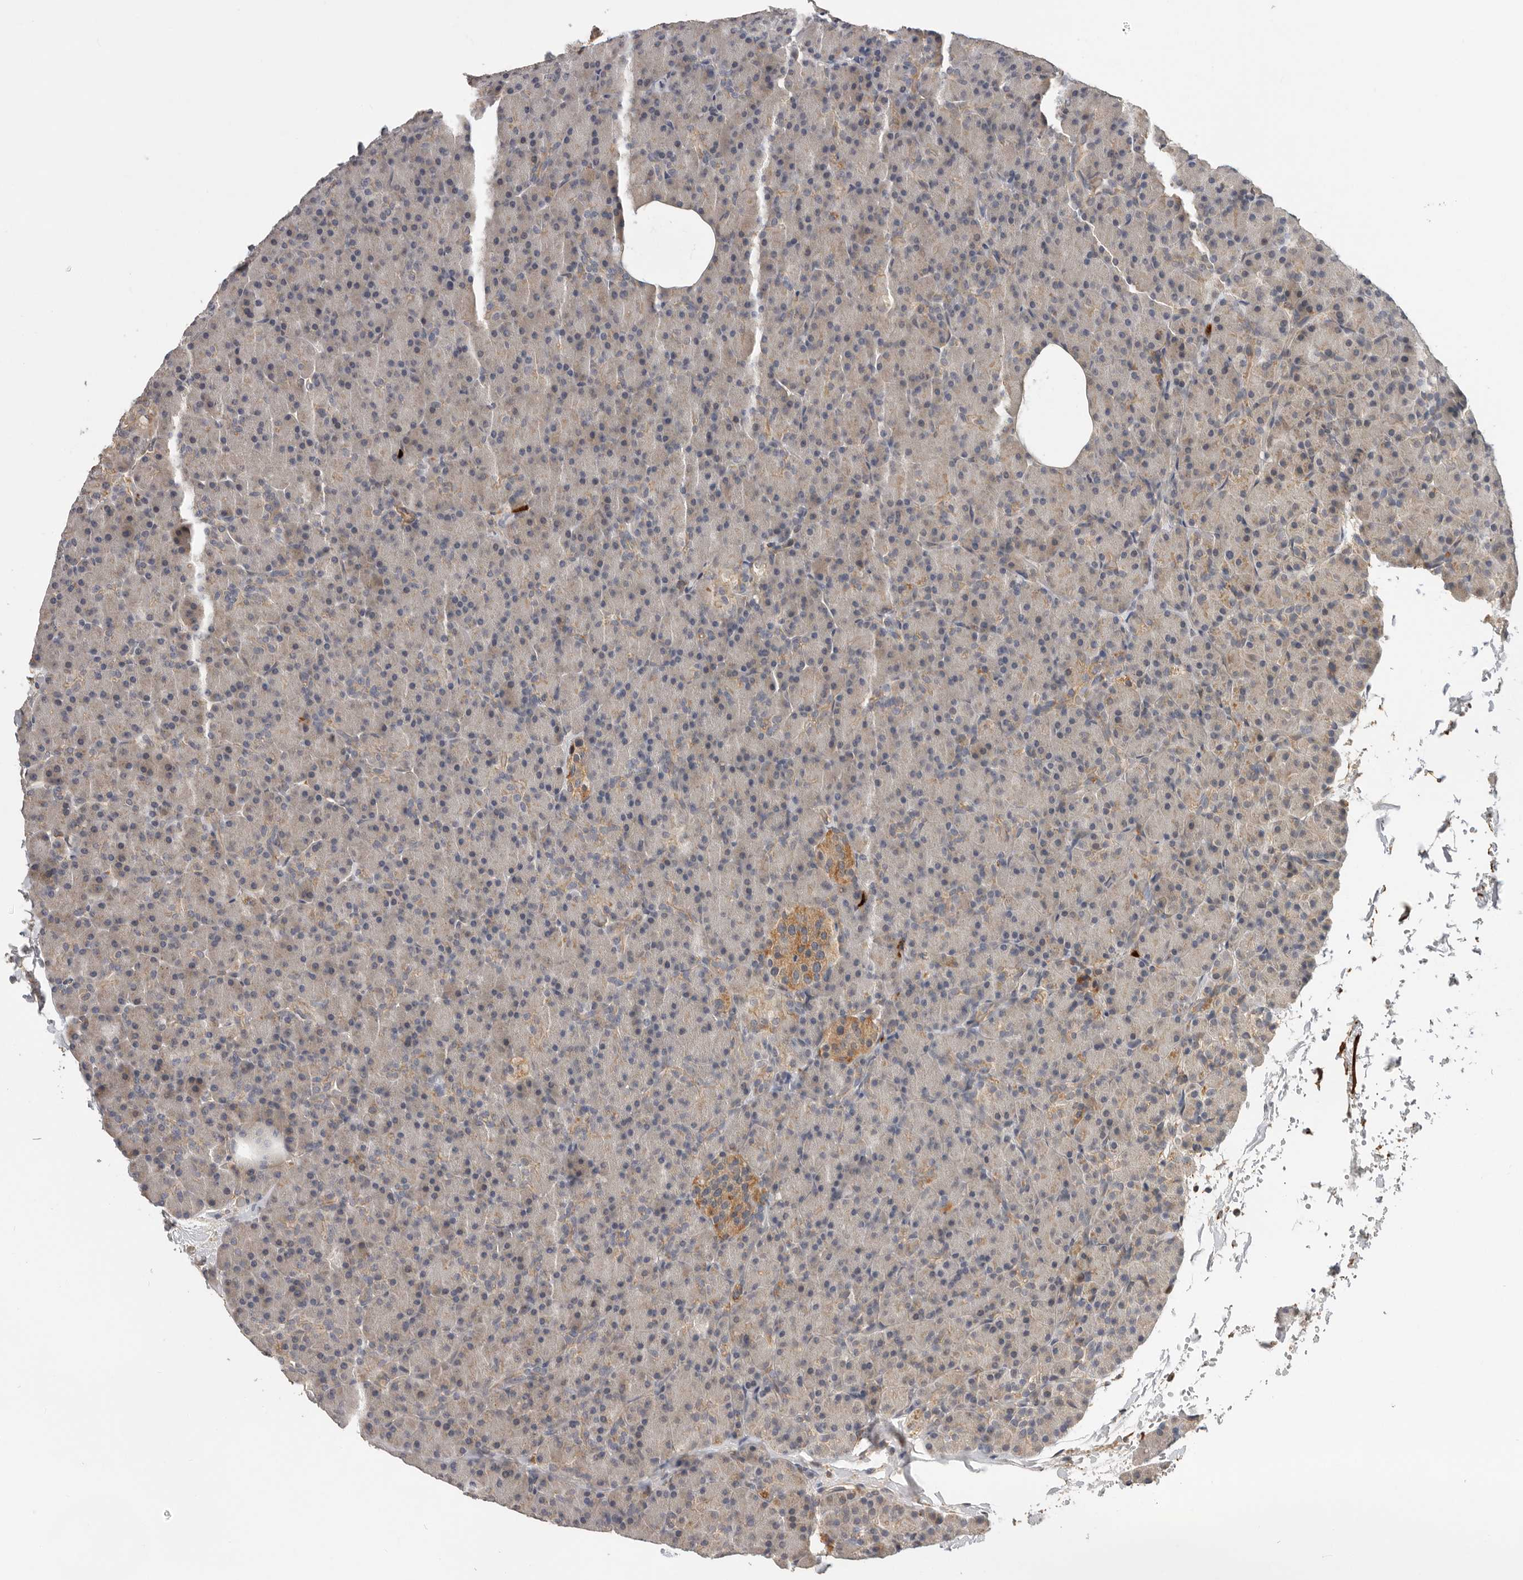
{"staining": {"intensity": "negative", "quantity": "none", "location": "none"}, "tissue": "pancreas", "cell_type": "Exocrine glandular cells", "image_type": "normal", "snomed": [{"axis": "morphology", "description": "Normal tissue, NOS"}, {"axis": "topography", "description": "Pancreas"}], "caption": "Histopathology image shows no significant protein staining in exocrine glandular cells of unremarkable pancreas. The staining is performed using DAB (3,3'-diaminobenzidine) brown chromogen with nuclei counter-stained in using hematoxylin.", "gene": "RNF157", "patient": {"sex": "female", "age": 43}}